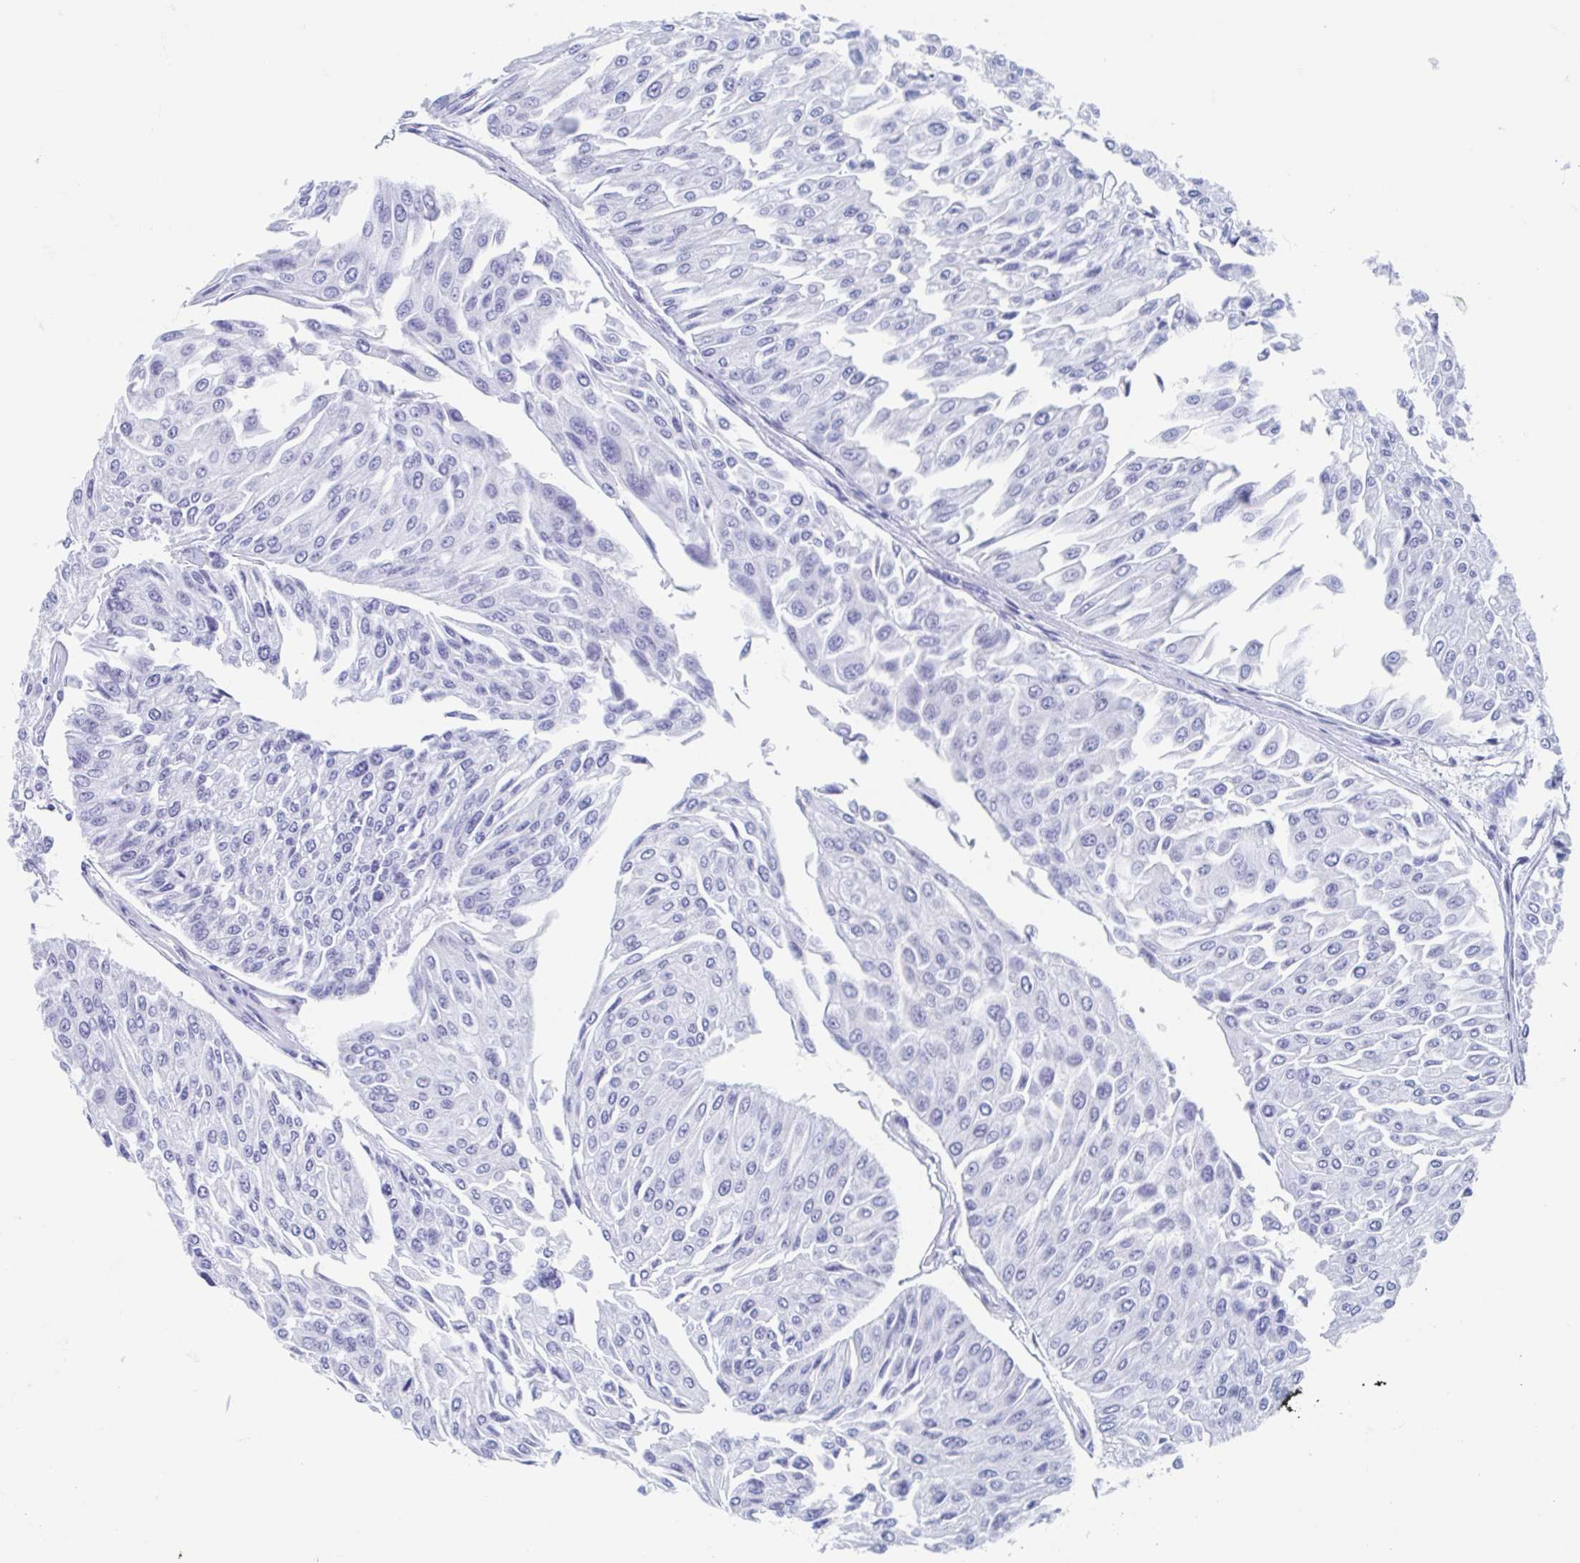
{"staining": {"intensity": "negative", "quantity": "none", "location": "none"}, "tissue": "urothelial cancer", "cell_type": "Tumor cells", "image_type": "cancer", "snomed": [{"axis": "morphology", "description": "Urothelial carcinoma, NOS"}, {"axis": "topography", "description": "Urinary bladder"}], "caption": "High power microscopy micrograph of an immunohistochemistry (IHC) histopathology image of urothelial cancer, revealing no significant staining in tumor cells.", "gene": "HDGFL1", "patient": {"sex": "male", "age": 67}}